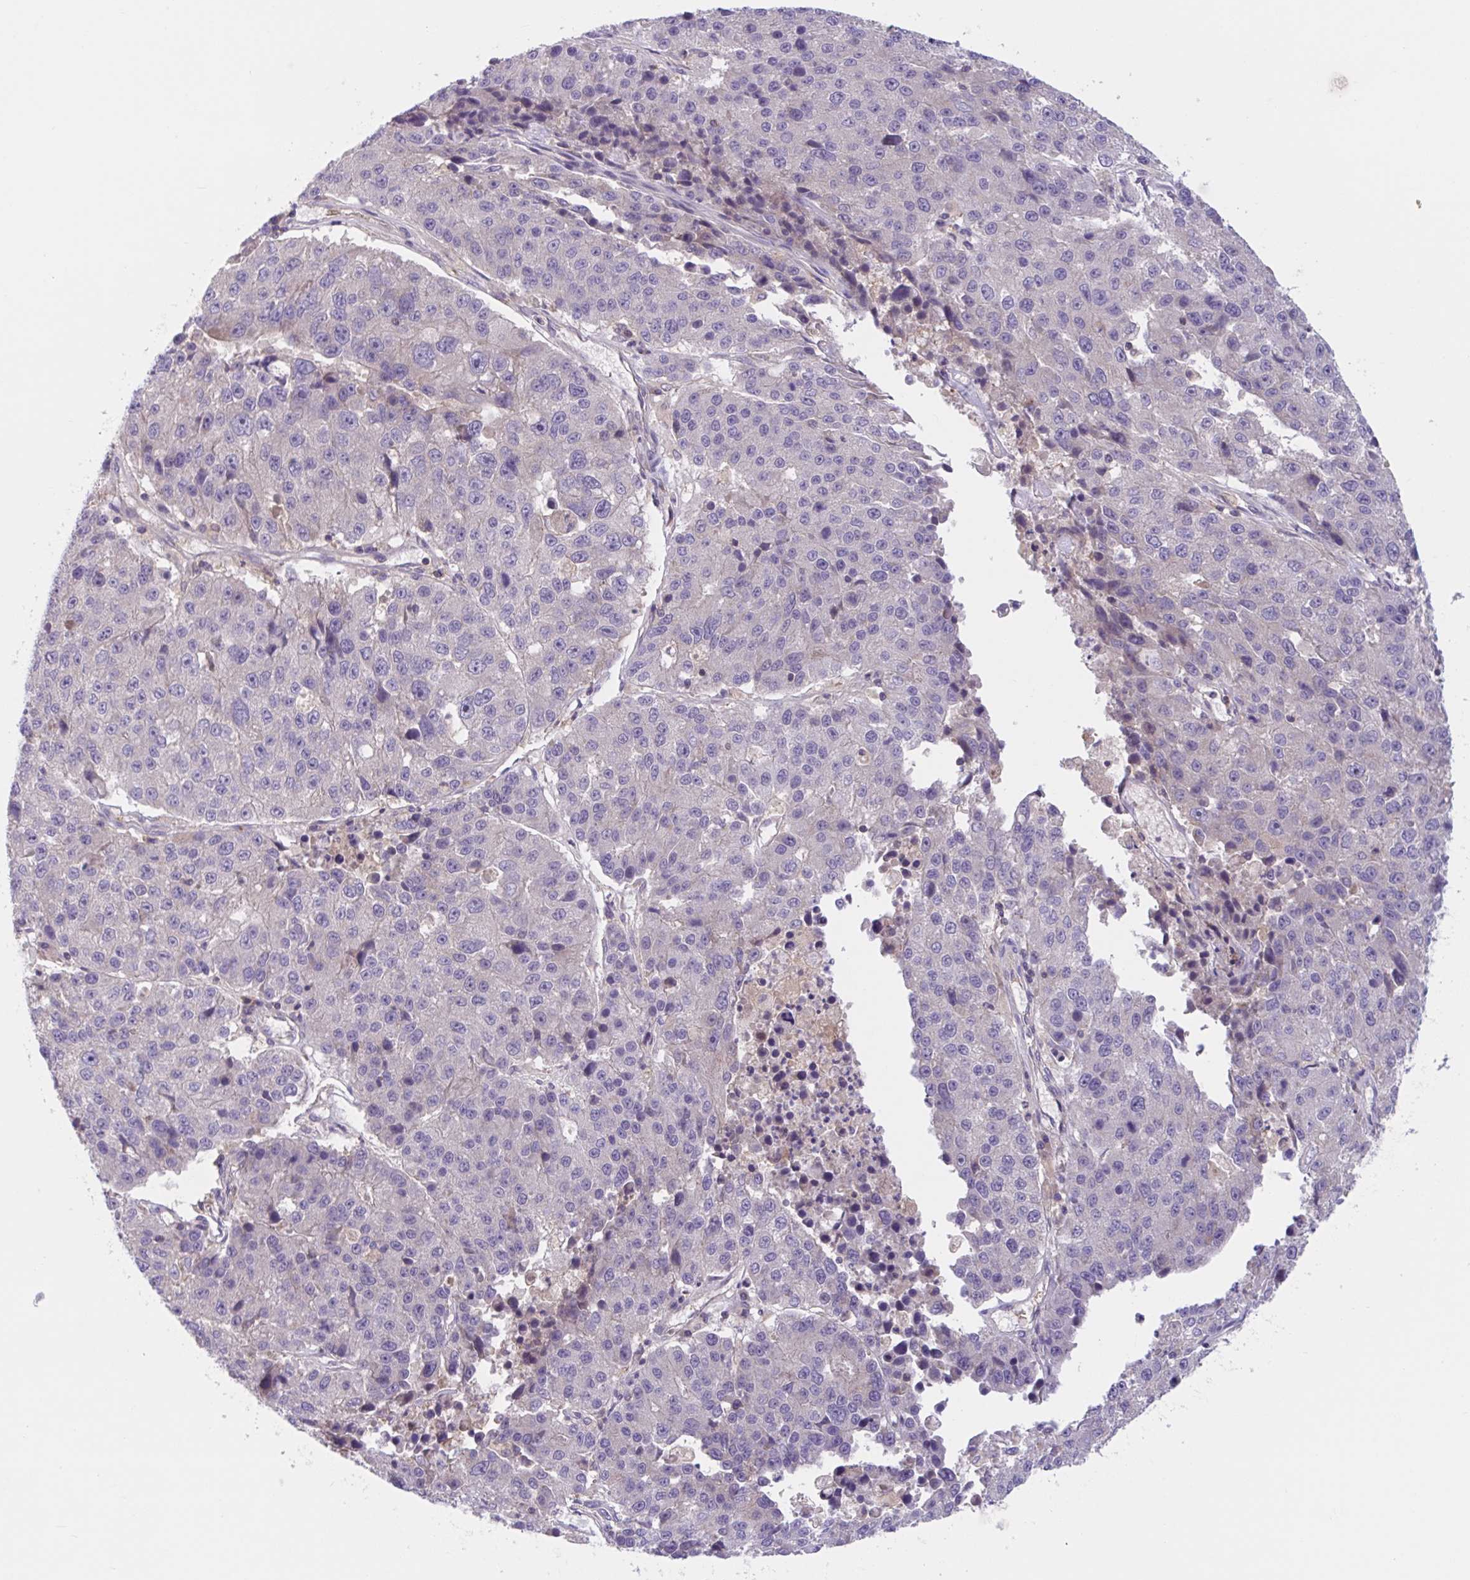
{"staining": {"intensity": "negative", "quantity": "none", "location": "none"}, "tissue": "stomach cancer", "cell_type": "Tumor cells", "image_type": "cancer", "snomed": [{"axis": "morphology", "description": "Adenocarcinoma, NOS"}, {"axis": "topography", "description": "Stomach"}], "caption": "A histopathology image of human stomach cancer is negative for staining in tumor cells.", "gene": "WNT9B", "patient": {"sex": "male", "age": 71}}